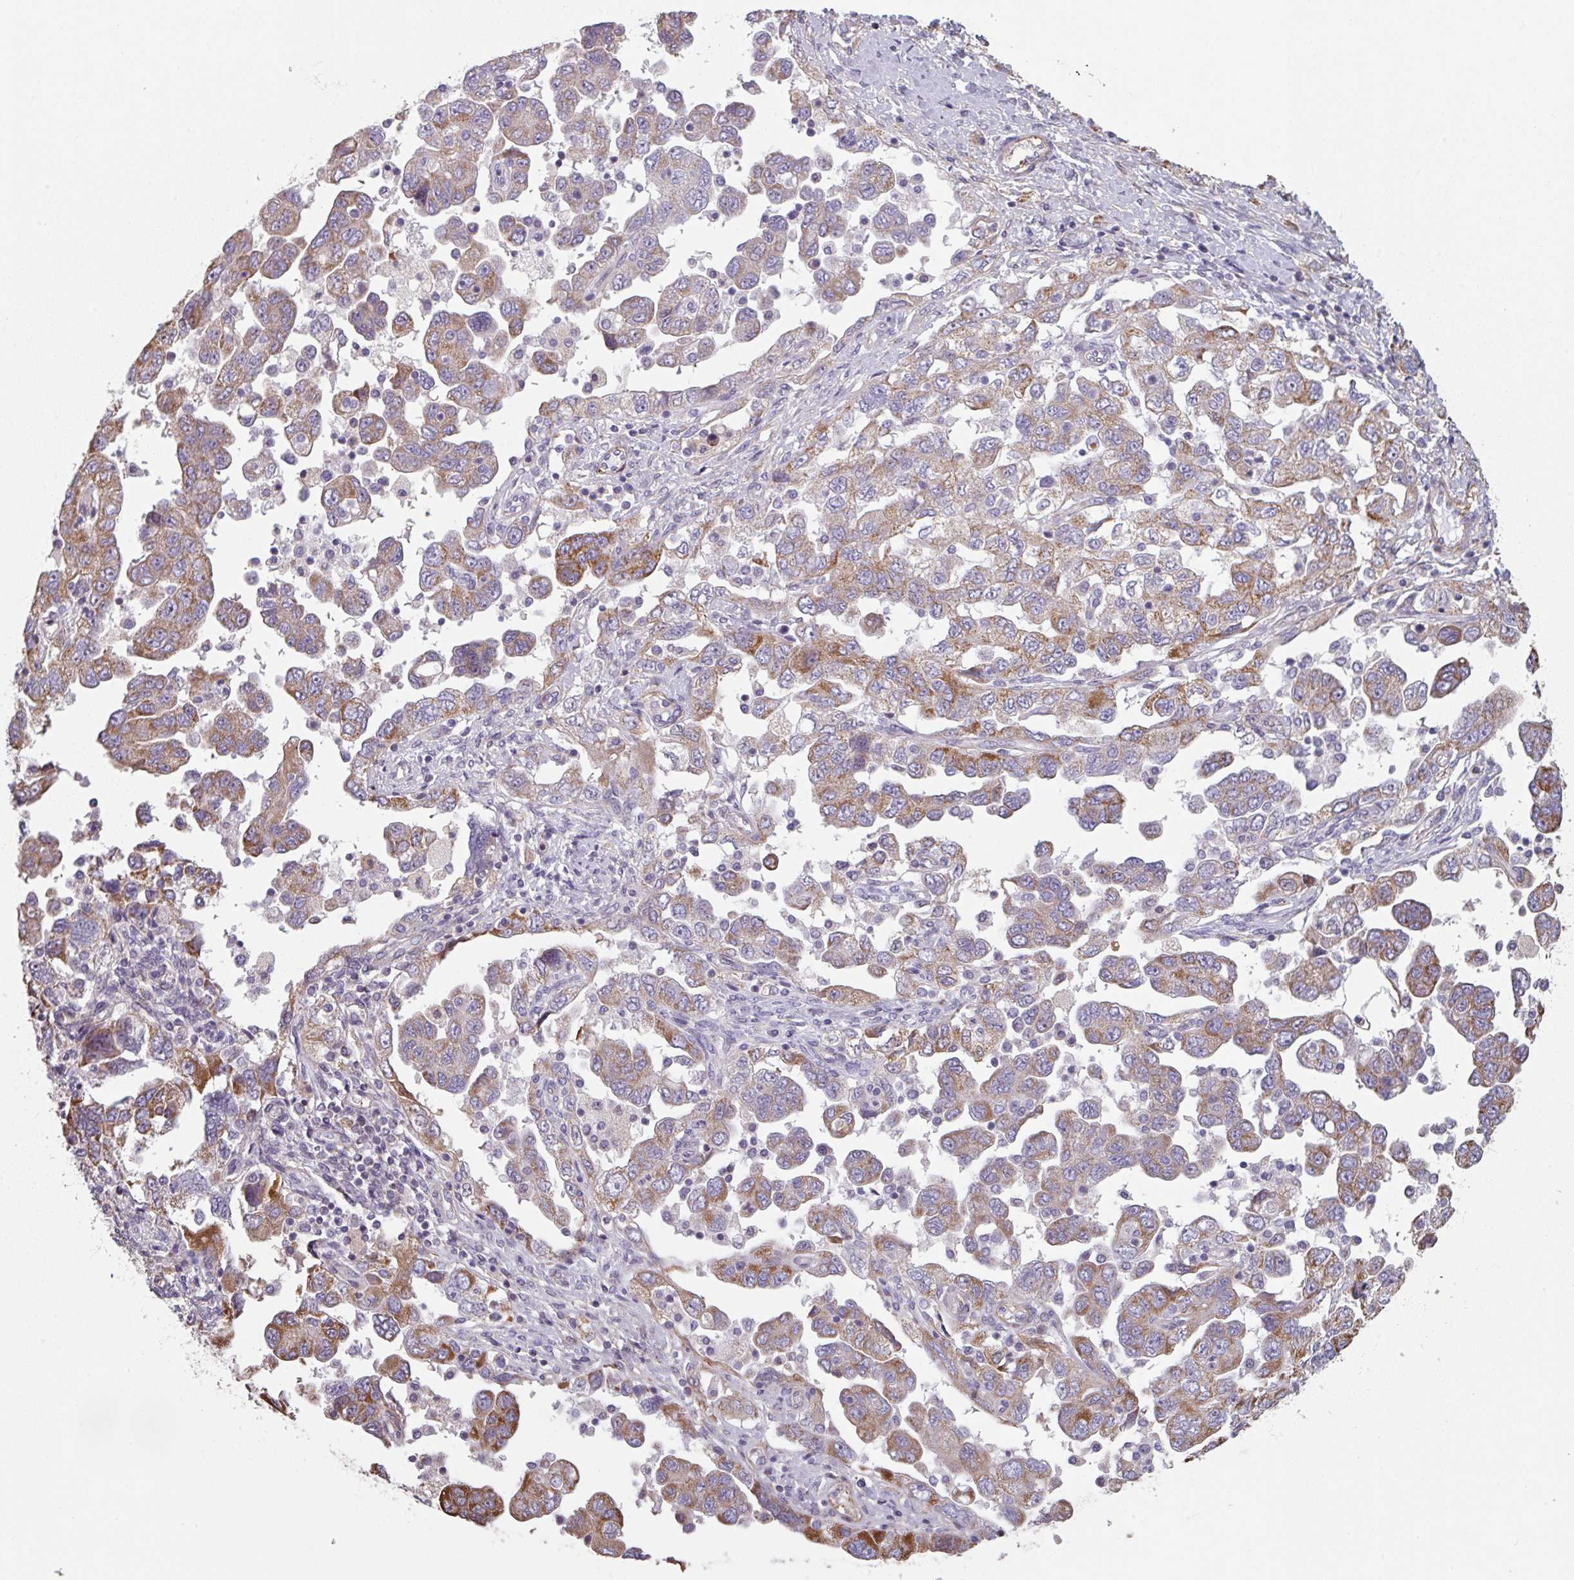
{"staining": {"intensity": "moderate", "quantity": "<25%", "location": "cytoplasmic/membranous"}, "tissue": "ovarian cancer", "cell_type": "Tumor cells", "image_type": "cancer", "snomed": [{"axis": "morphology", "description": "Carcinoma, NOS"}, {"axis": "morphology", "description": "Cystadenocarcinoma, serous, NOS"}, {"axis": "topography", "description": "Ovary"}], "caption": "Immunohistochemical staining of ovarian cancer (serous cystadenocarcinoma) demonstrates moderate cytoplasmic/membranous protein staining in approximately <25% of tumor cells. (DAB IHC, brown staining for protein, blue staining for nuclei).", "gene": "GSTA4", "patient": {"sex": "female", "age": 69}}